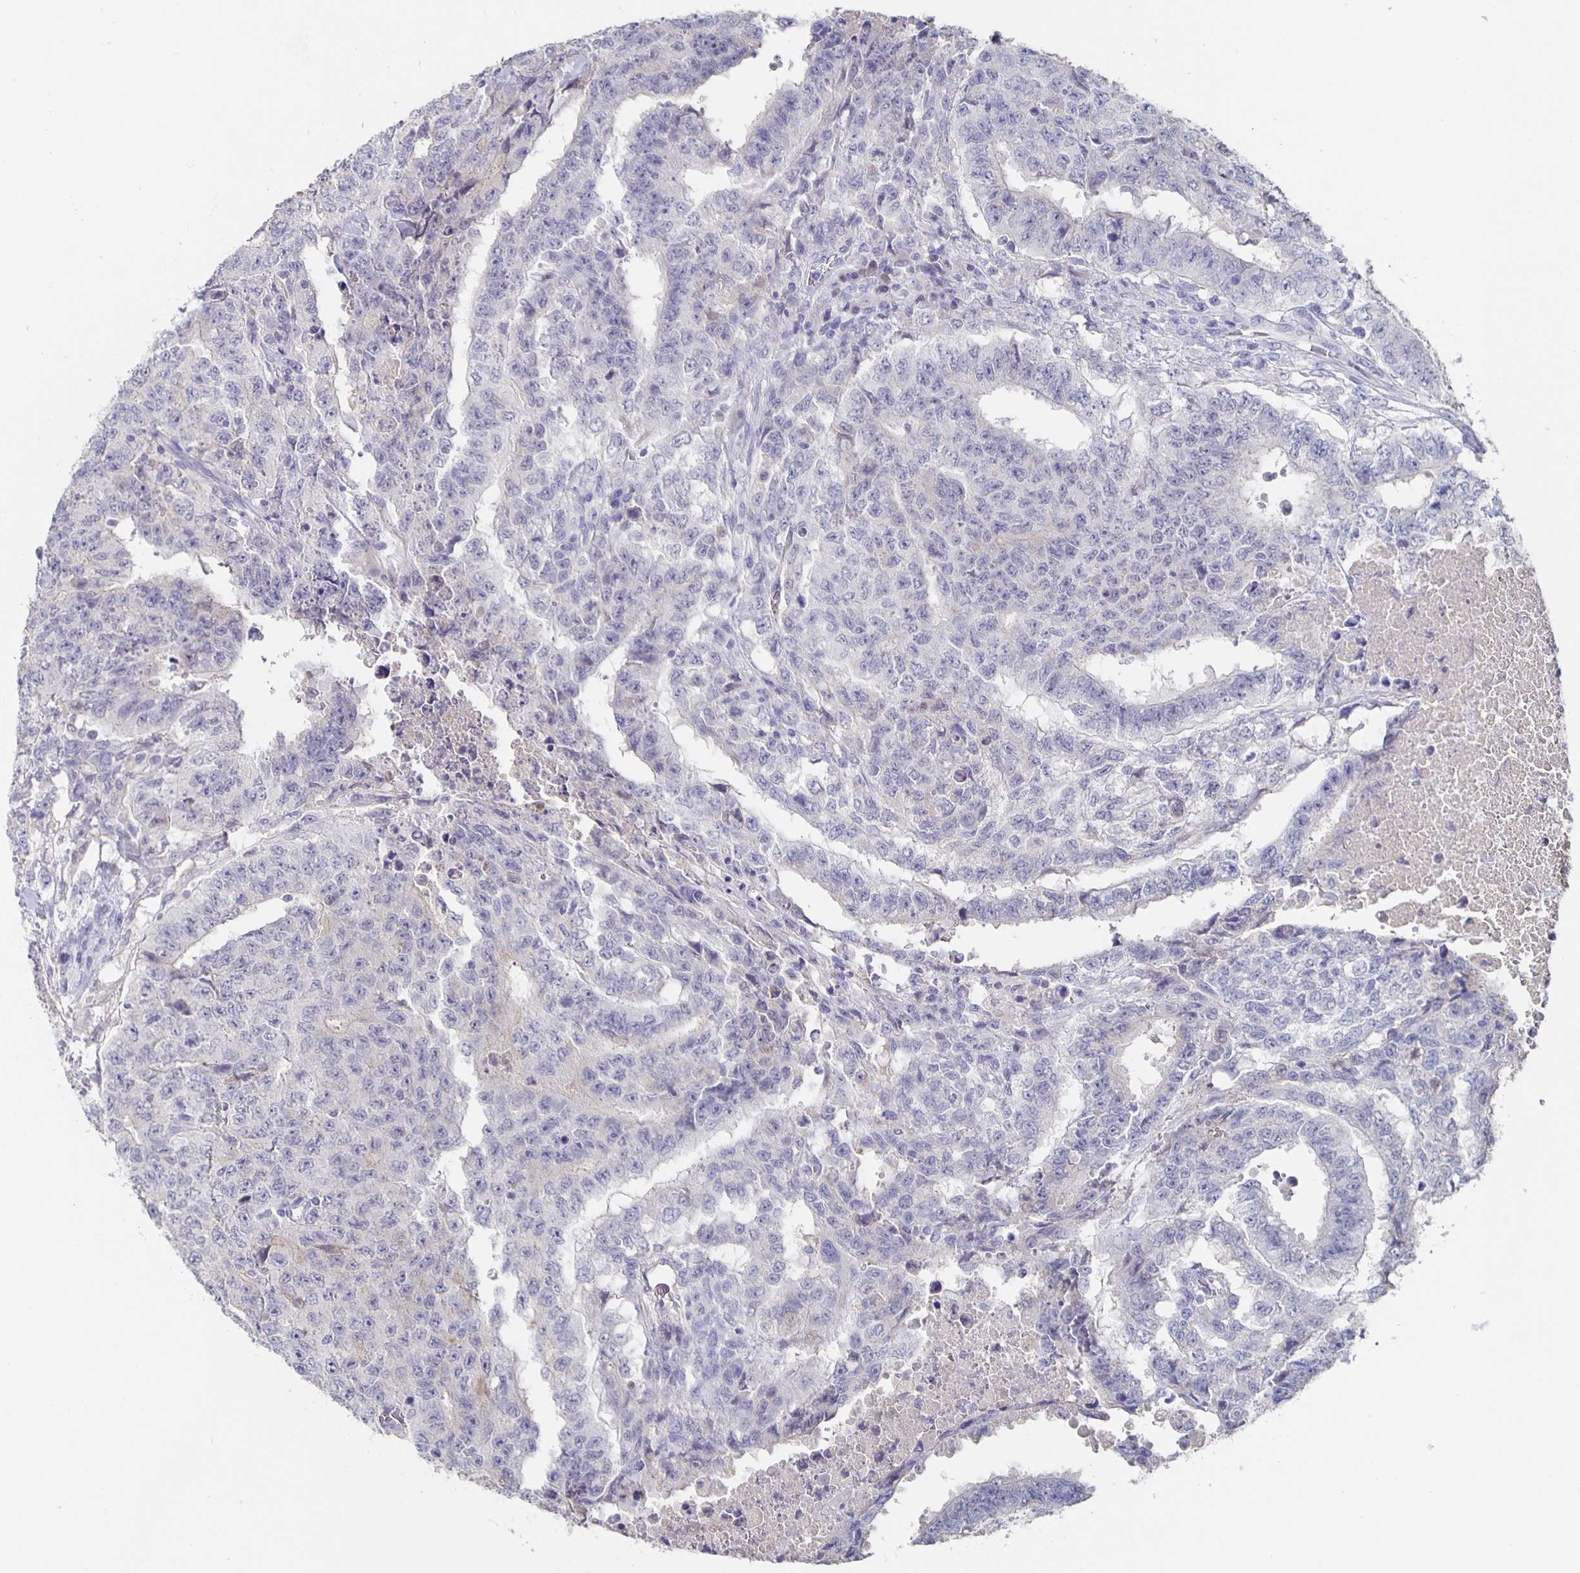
{"staining": {"intensity": "negative", "quantity": "none", "location": "none"}, "tissue": "testis cancer", "cell_type": "Tumor cells", "image_type": "cancer", "snomed": [{"axis": "morphology", "description": "Carcinoma, Embryonal, NOS"}, {"axis": "topography", "description": "Testis"}], "caption": "The image exhibits no significant staining in tumor cells of testis embryonal carcinoma. Brightfield microscopy of immunohistochemistry (IHC) stained with DAB (3,3'-diaminobenzidine) (brown) and hematoxylin (blue), captured at high magnification.", "gene": "CACNA2D2", "patient": {"sex": "male", "age": 24}}